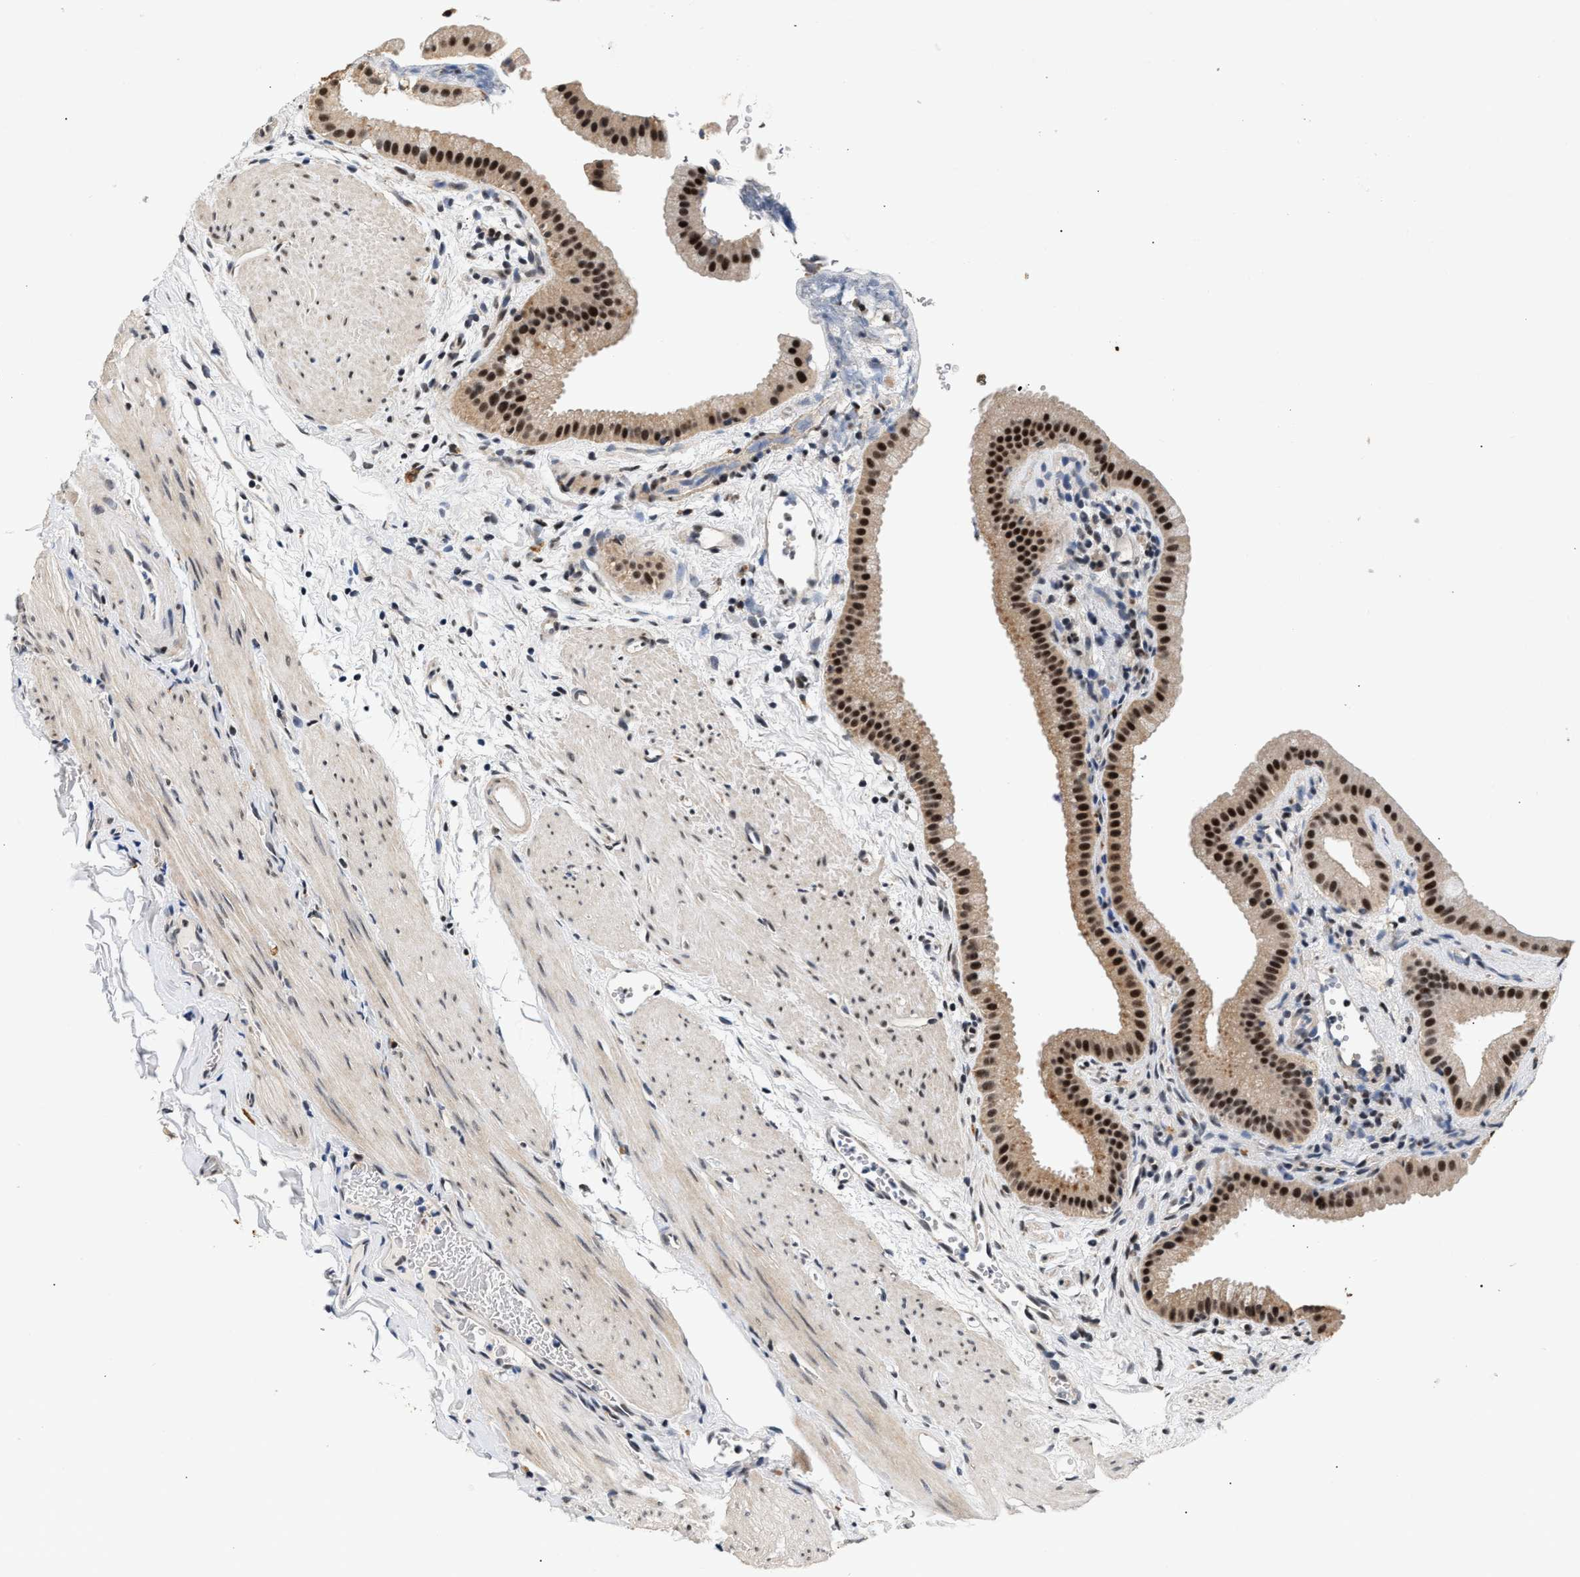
{"staining": {"intensity": "strong", "quantity": ">75%", "location": "nuclear"}, "tissue": "gallbladder", "cell_type": "Glandular cells", "image_type": "normal", "snomed": [{"axis": "morphology", "description": "Normal tissue, NOS"}, {"axis": "topography", "description": "Gallbladder"}], "caption": "Protein expression by IHC displays strong nuclear staining in approximately >75% of glandular cells in unremarkable gallbladder.", "gene": "THOC1", "patient": {"sex": "female", "age": 64}}